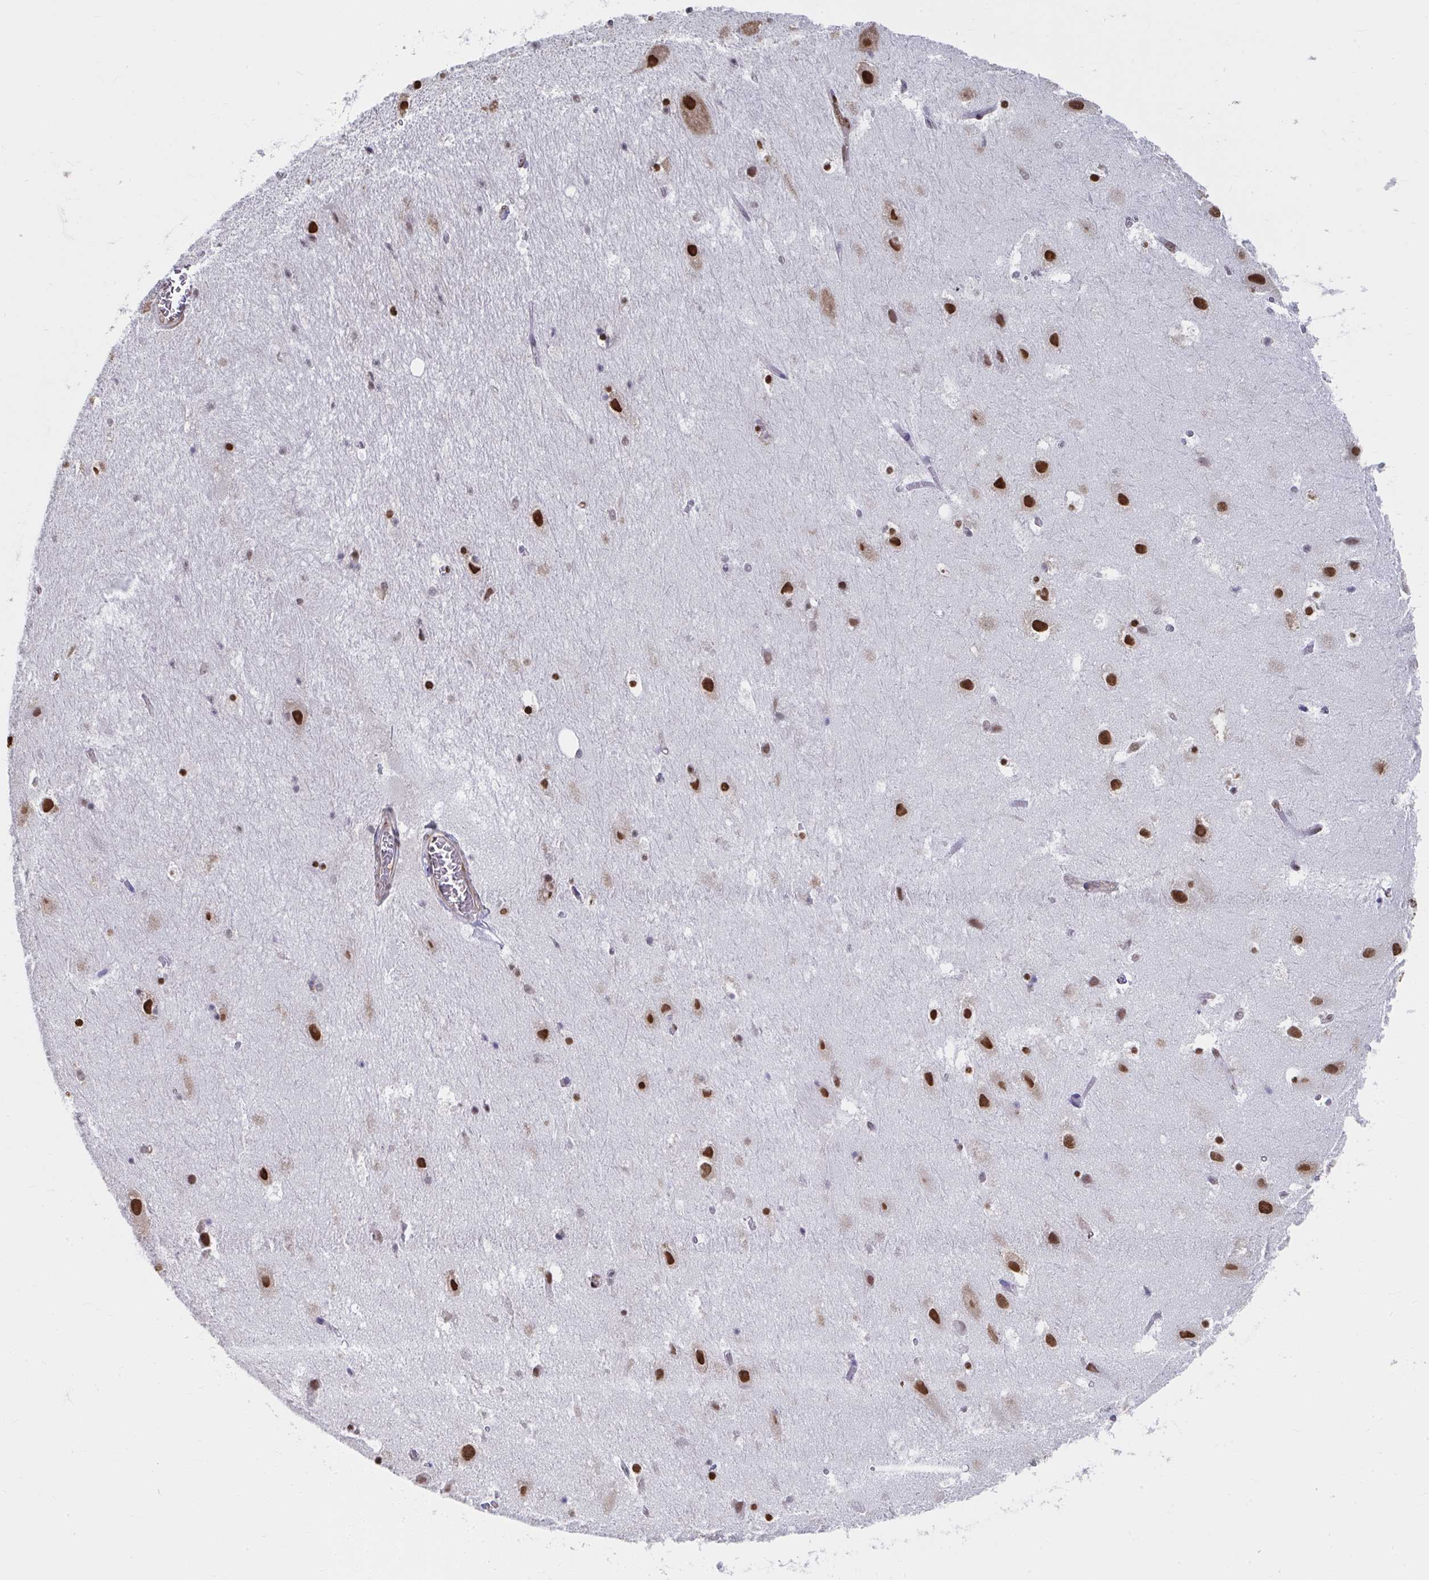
{"staining": {"intensity": "strong", "quantity": ">75%", "location": "cytoplasmic/membranous,nuclear"}, "tissue": "hippocampus", "cell_type": "Glial cells", "image_type": "normal", "snomed": [{"axis": "morphology", "description": "Normal tissue, NOS"}, {"axis": "topography", "description": "Hippocampus"}], "caption": "High-magnification brightfield microscopy of benign hippocampus stained with DAB (brown) and counterstained with hematoxylin (blue). glial cells exhibit strong cytoplasmic/membranous,nuclear positivity is appreciated in about>75% of cells. (DAB = brown stain, brightfield microscopy at high magnification).", "gene": "SYNCRIP", "patient": {"sex": "female", "age": 52}}